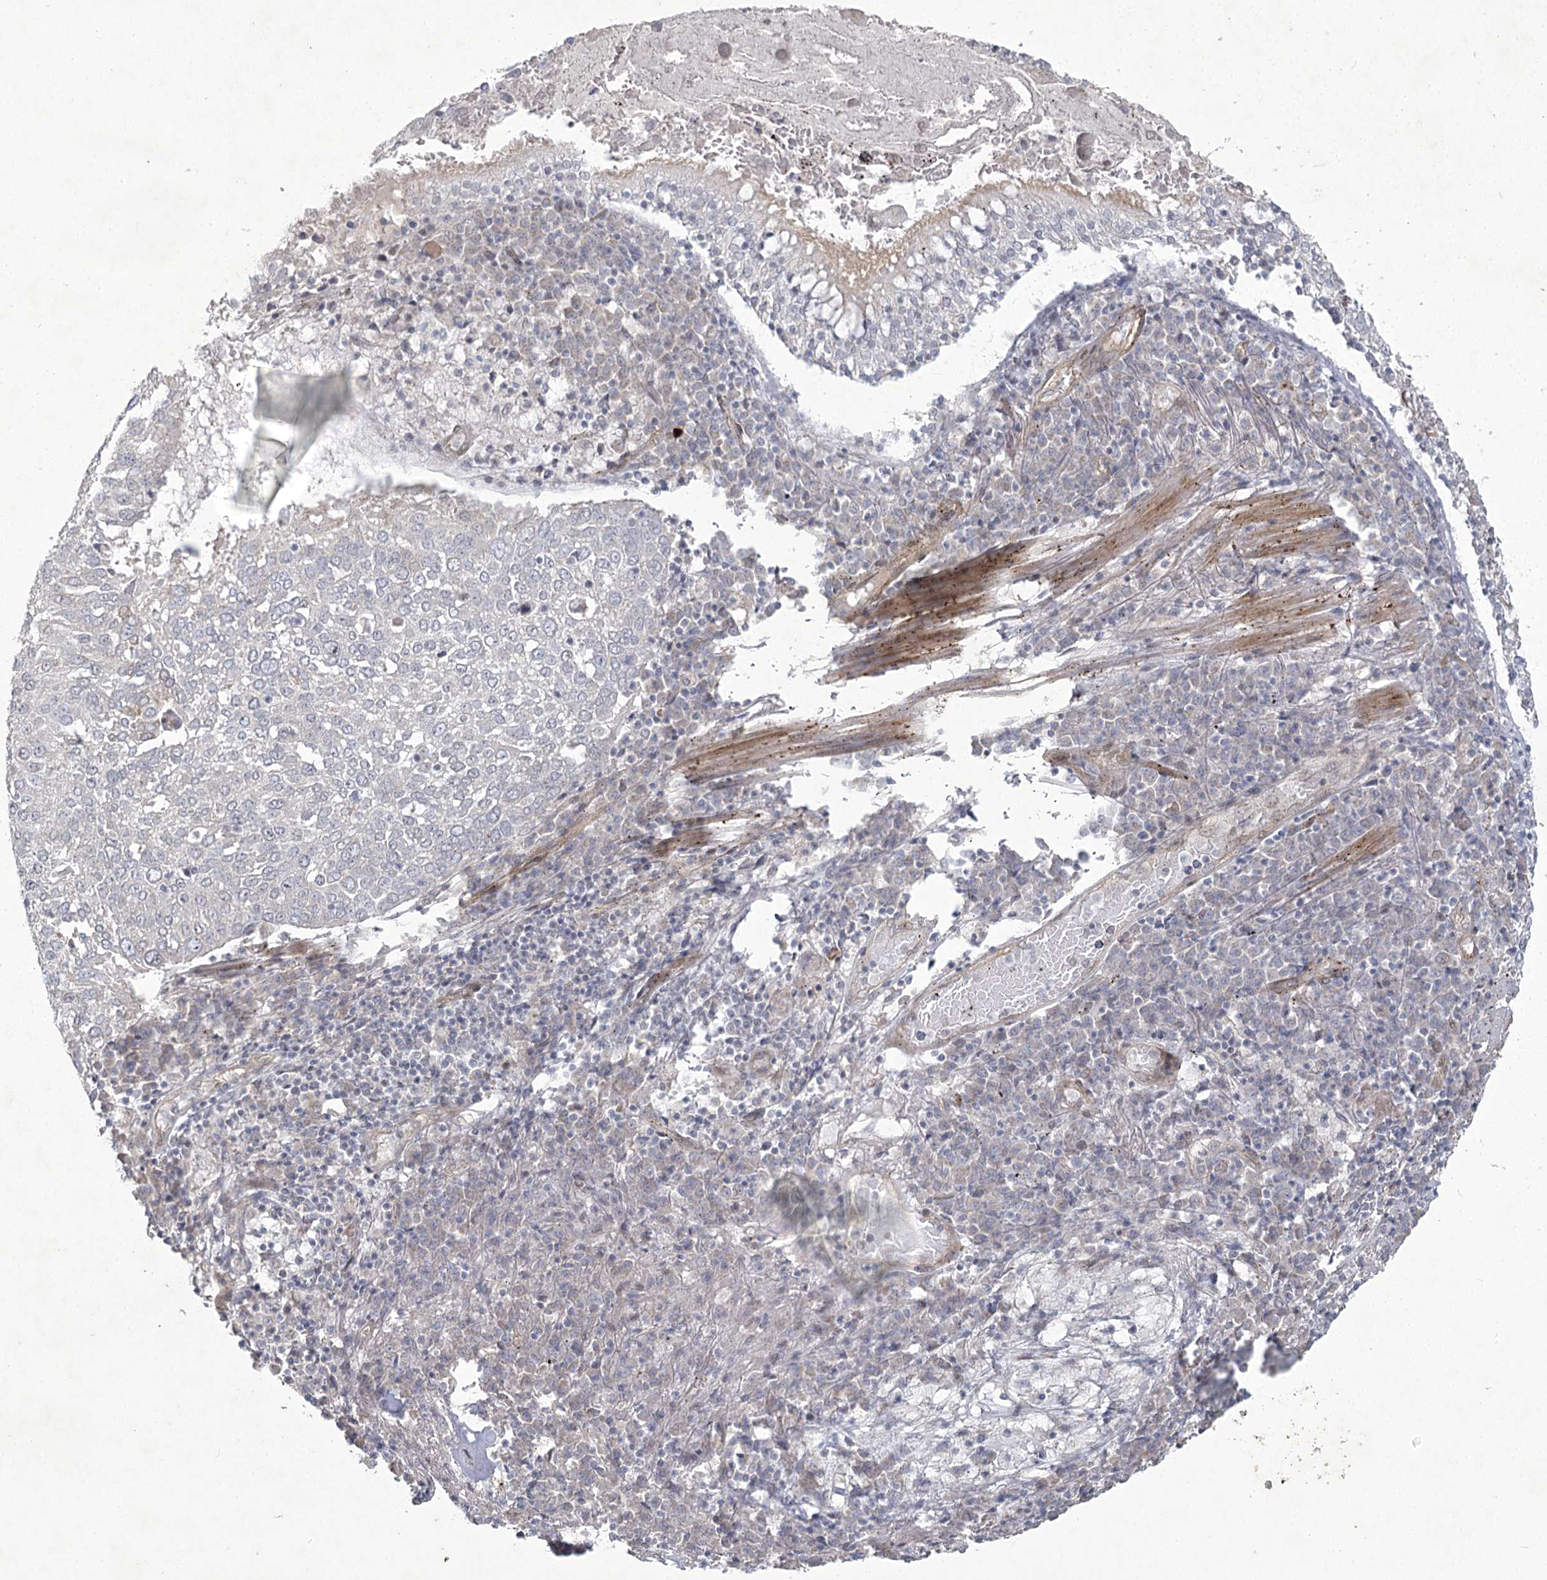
{"staining": {"intensity": "negative", "quantity": "none", "location": "none"}, "tissue": "lung cancer", "cell_type": "Tumor cells", "image_type": "cancer", "snomed": [{"axis": "morphology", "description": "Squamous cell carcinoma, NOS"}, {"axis": "topography", "description": "Lung"}], "caption": "Immunohistochemistry of lung cancer shows no positivity in tumor cells. (DAB IHC, high magnification).", "gene": "AMTN", "patient": {"sex": "male", "age": 65}}